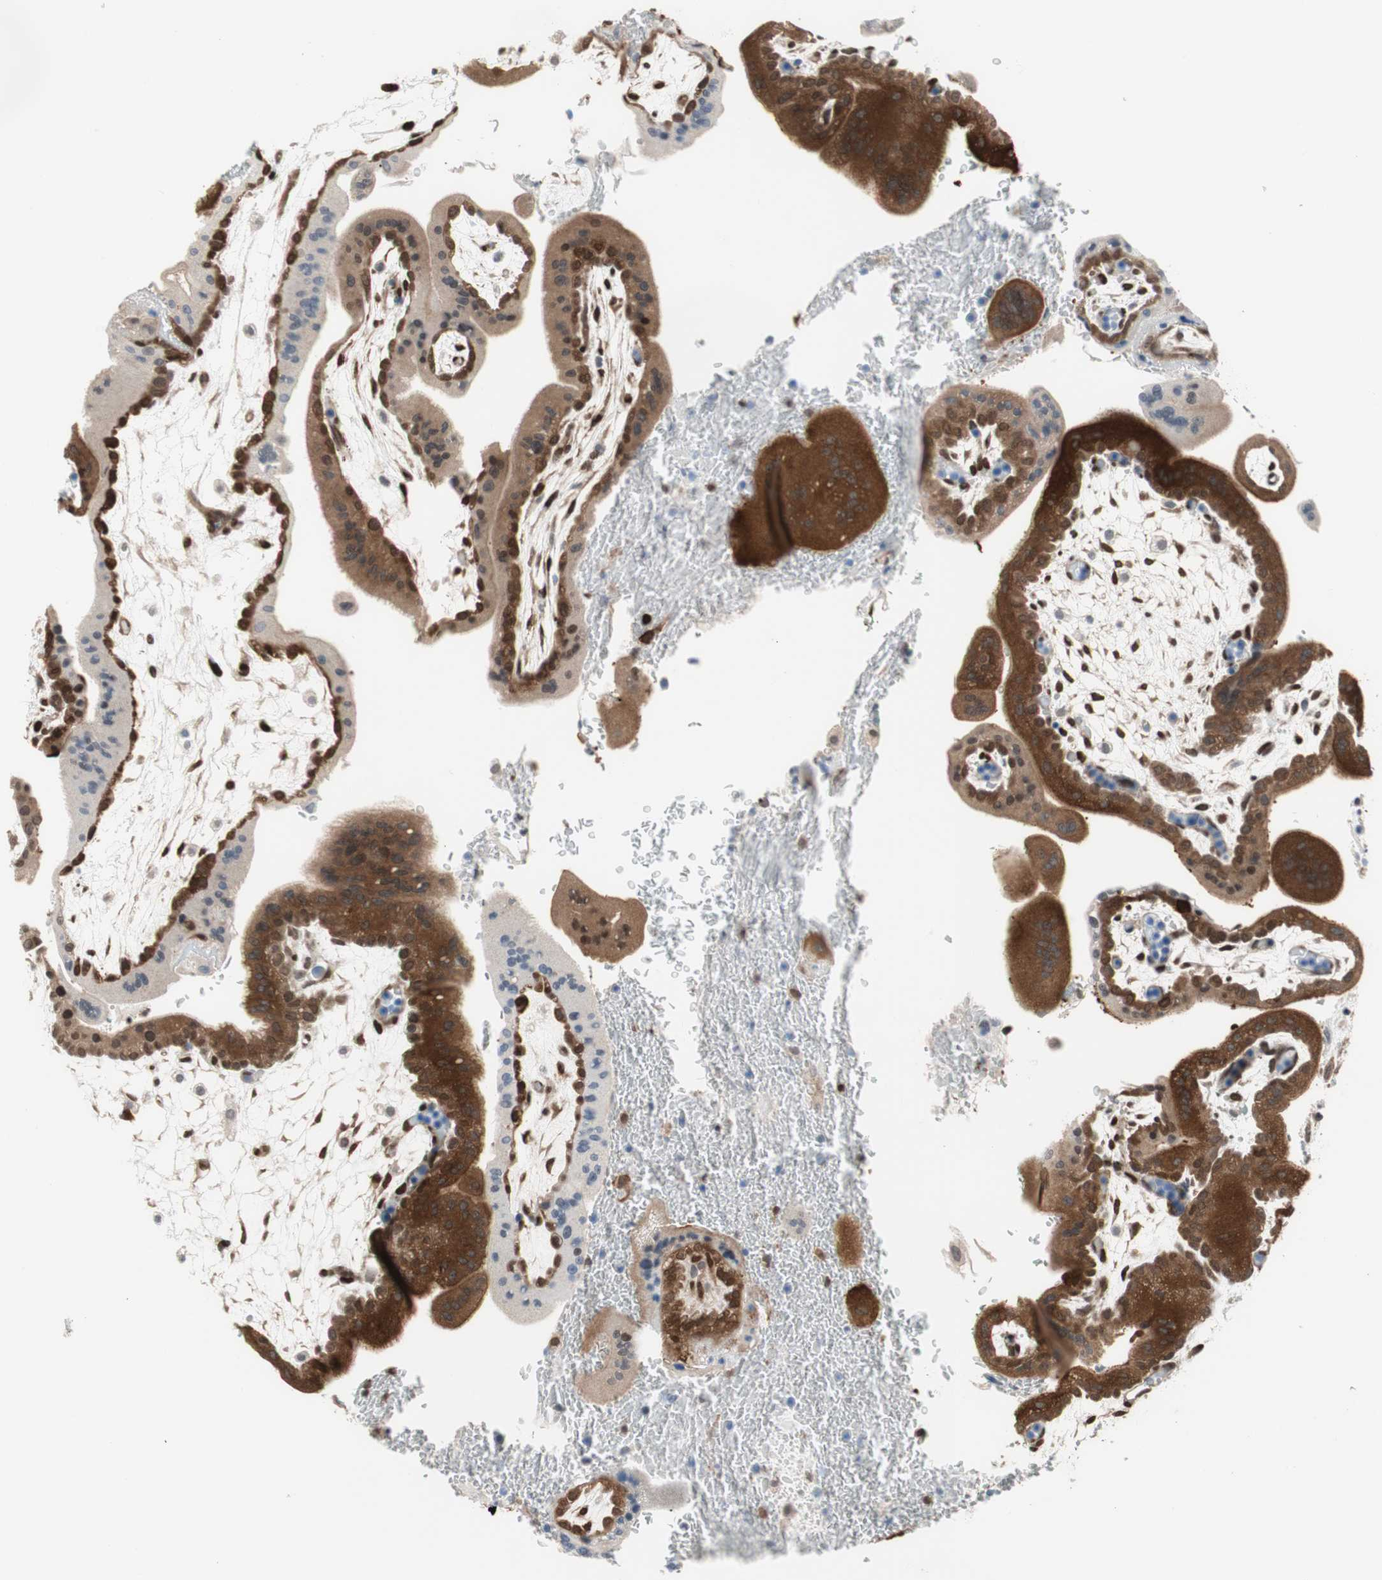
{"staining": {"intensity": "strong", "quantity": "25%-75%", "location": "cytoplasmic/membranous,nuclear"}, "tissue": "placenta", "cell_type": "Trophoblastic cells", "image_type": "normal", "snomed": [{"axis": "morphology", "description": "Normal tissue, NOS"}, {"axis": "topography", "description": "Placenta"}], "caption": "Brown immunohistochemical staining in benign placenta shows strong cytoplasmic/membranous,nuclear staining in about 25%-75% of trophoblastic cells.", "gene": "ZNF512B", "patient": {"sex": "female", "age": 35}}